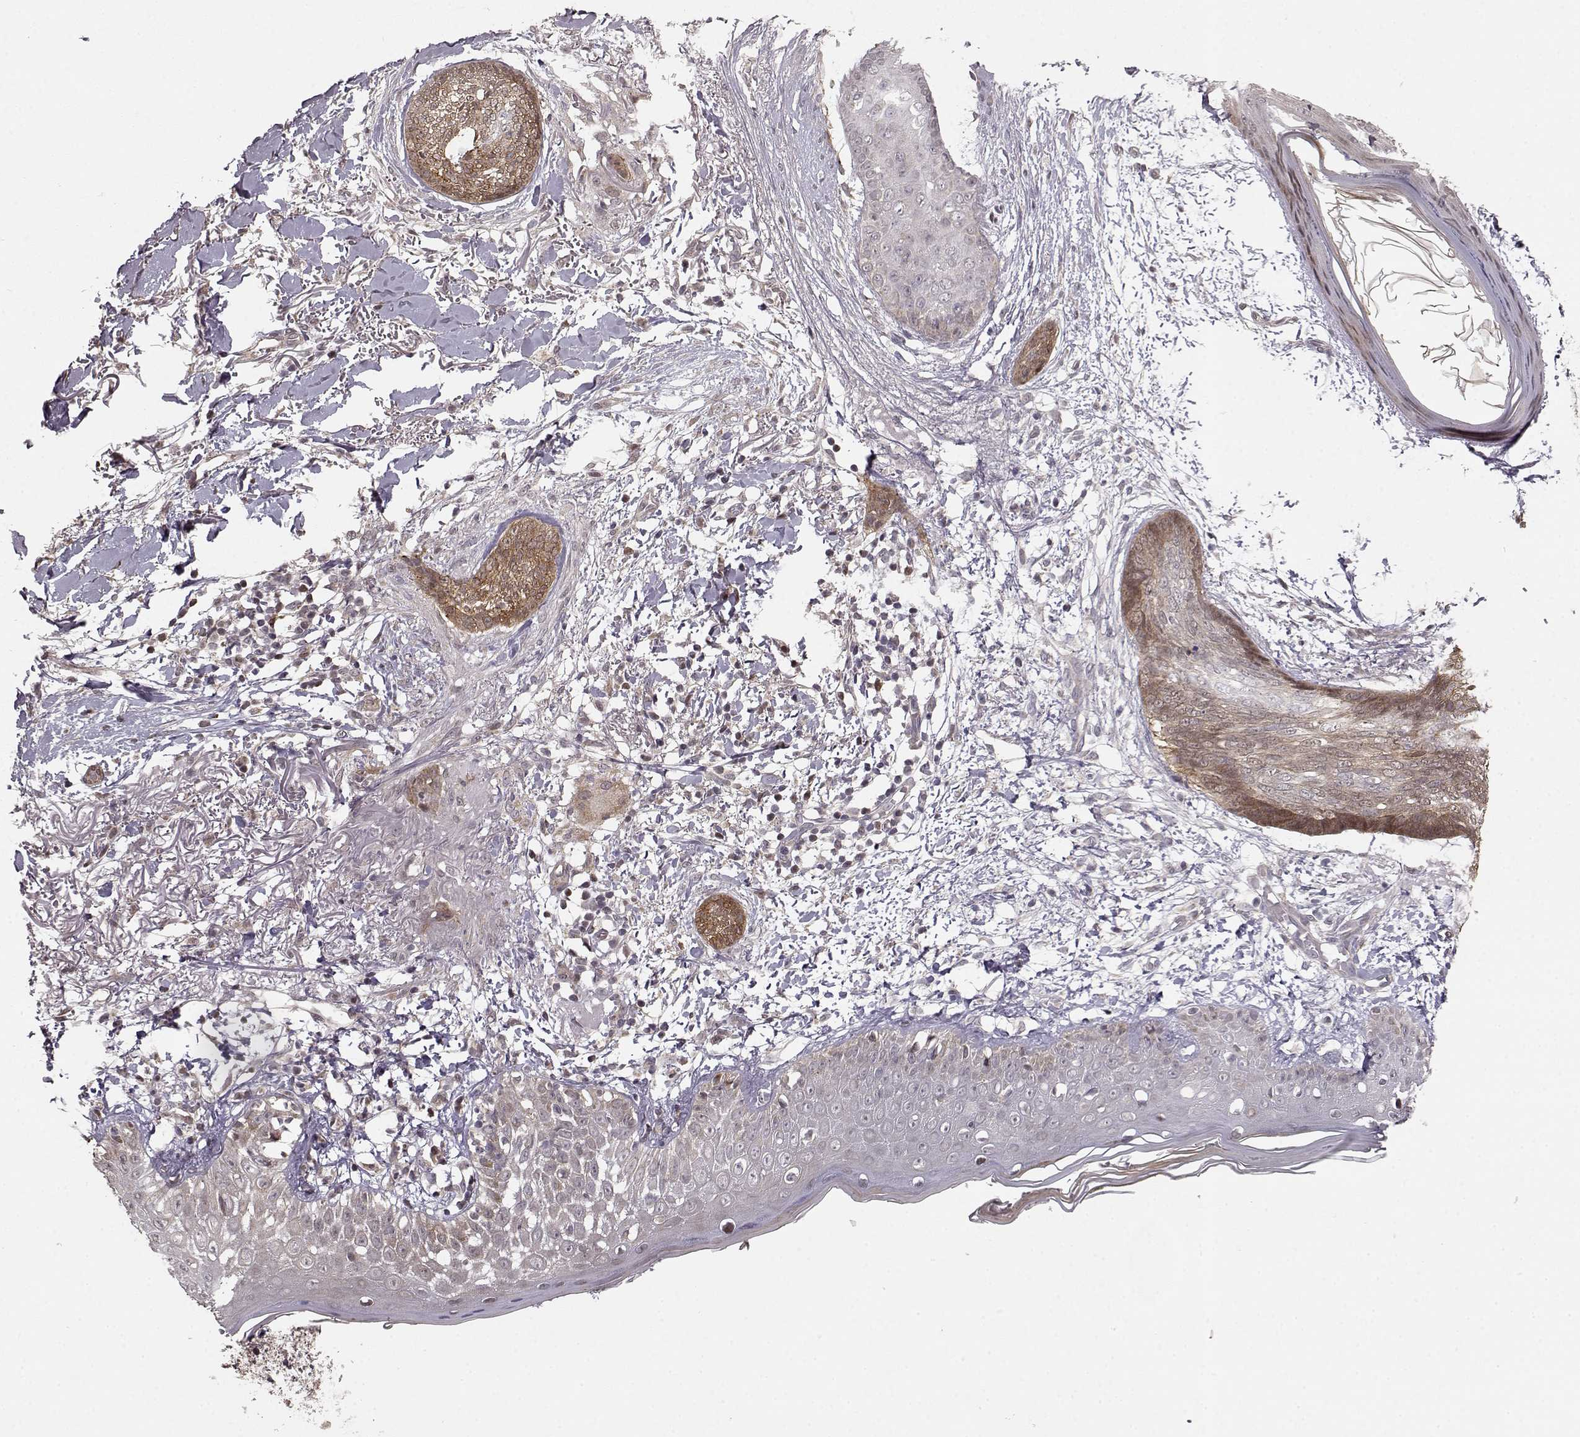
{"staining": {"intensity": "weak", "quantity": "25%-75%", "location": "cytoplasmic/membranous"}, "tissue": "skin cancer", "cell_type": "Tumor cells", "image_type": "cancer", "snomed": [{"axis": "morphology", "description": "Normal tissue, NOS"}, {"axis": "morphology", "description": "Basal cell carcinoma"}, {"axis": "topography", "description": "Skin"}], "caption": "Protein staining exhibits weak cytoplasmic/membranous positivity in approximately 25%-75% of tumor cells in skin cancer.", "gene": "BACH2", "patient": {"sex": "male", "age": 84}}